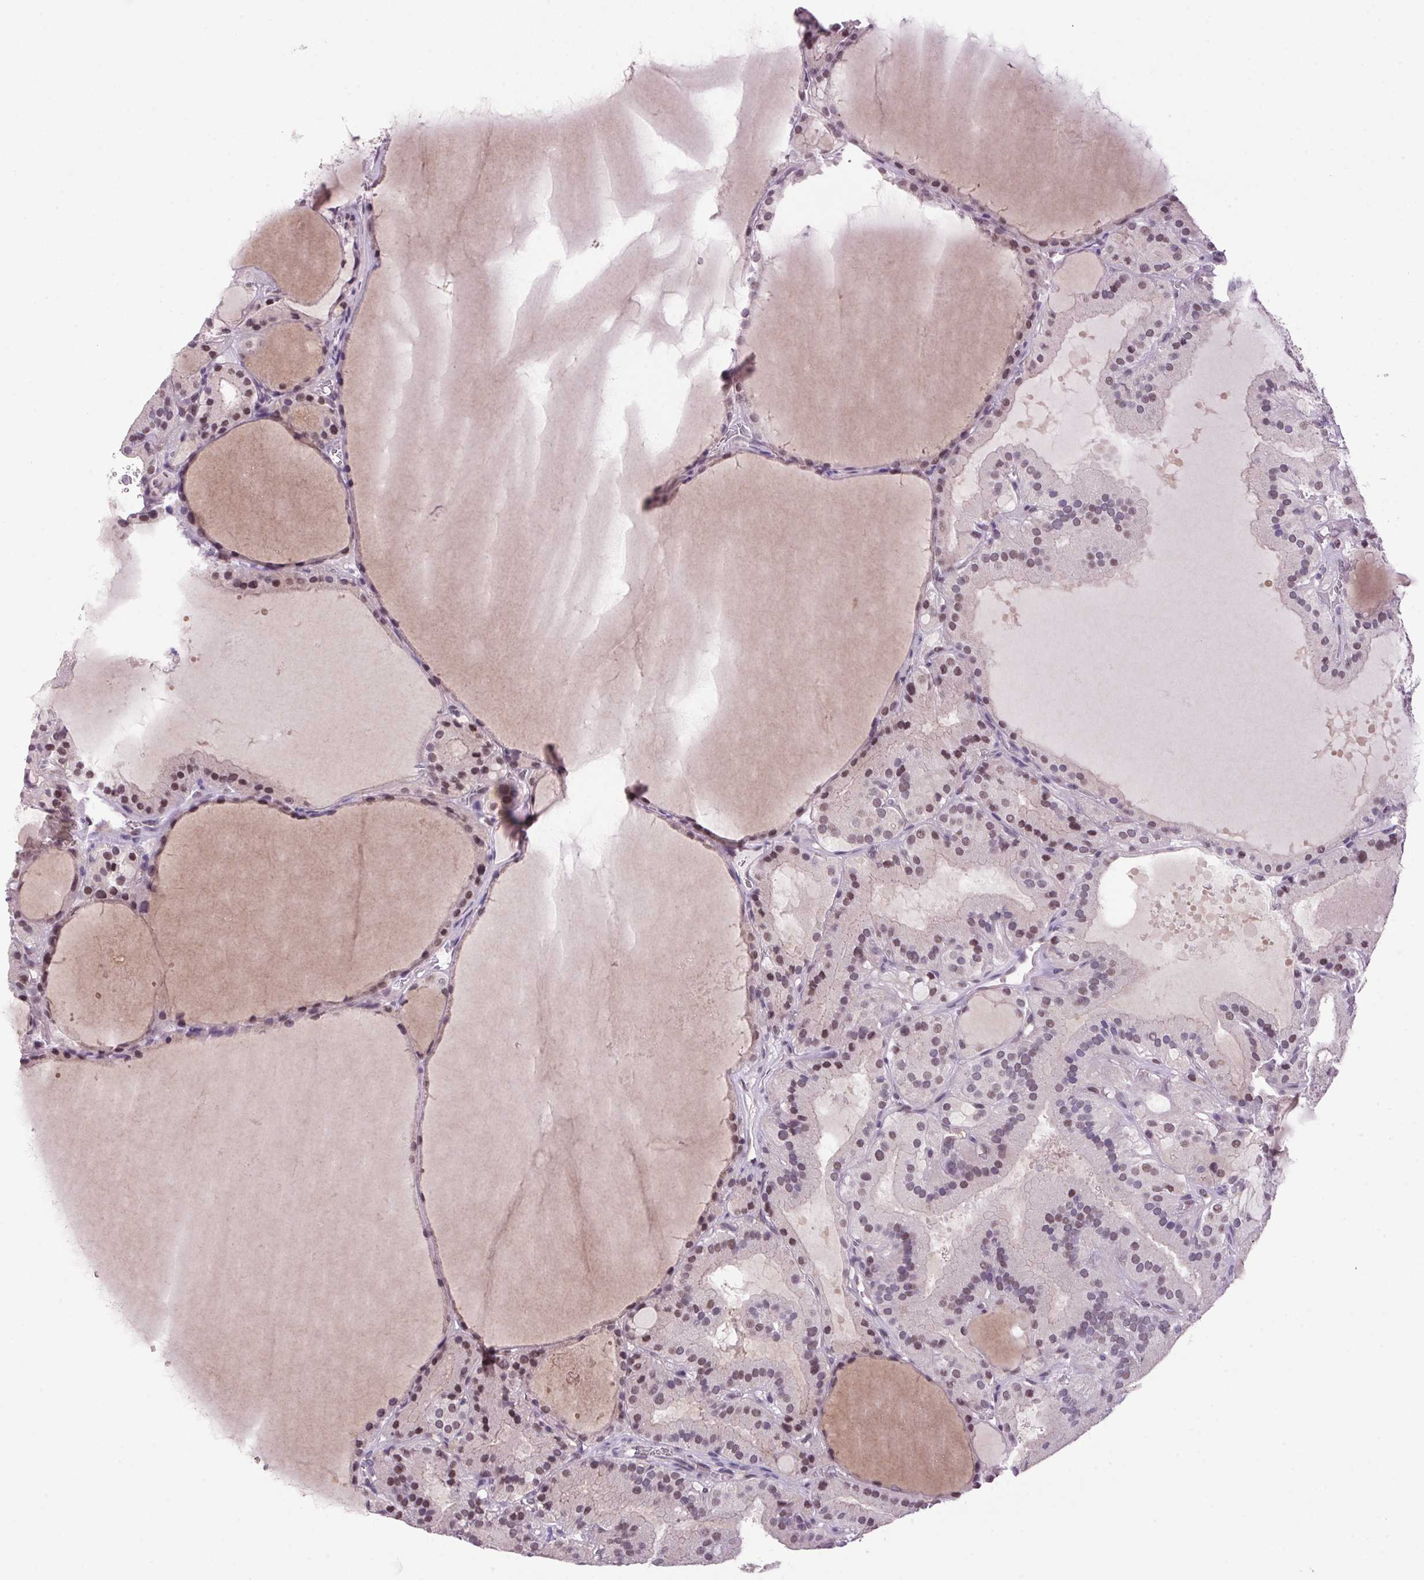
{"staining": {"intensity": "moderate", "quantity": "<25%", "location": "nuclear"}, "tissue": "thyroid cancer", "cell_type": "Tumor cells", "image_type": "cancer", "snomed": [{"axis": "morphology", "description": "Papillary adenocarcinoma, NOS"}, {"axis": "topography", "description": "Thyroid gland"}], "caption": "Immunohistochemistry of thyroid cancer (papillary adenocarcinoma) exhibits low levels of moderate nuclear positivity in about <25% of tumor cells.", "gene": "AKR1E2", "patient": {"sex": "male", "age": 87}}